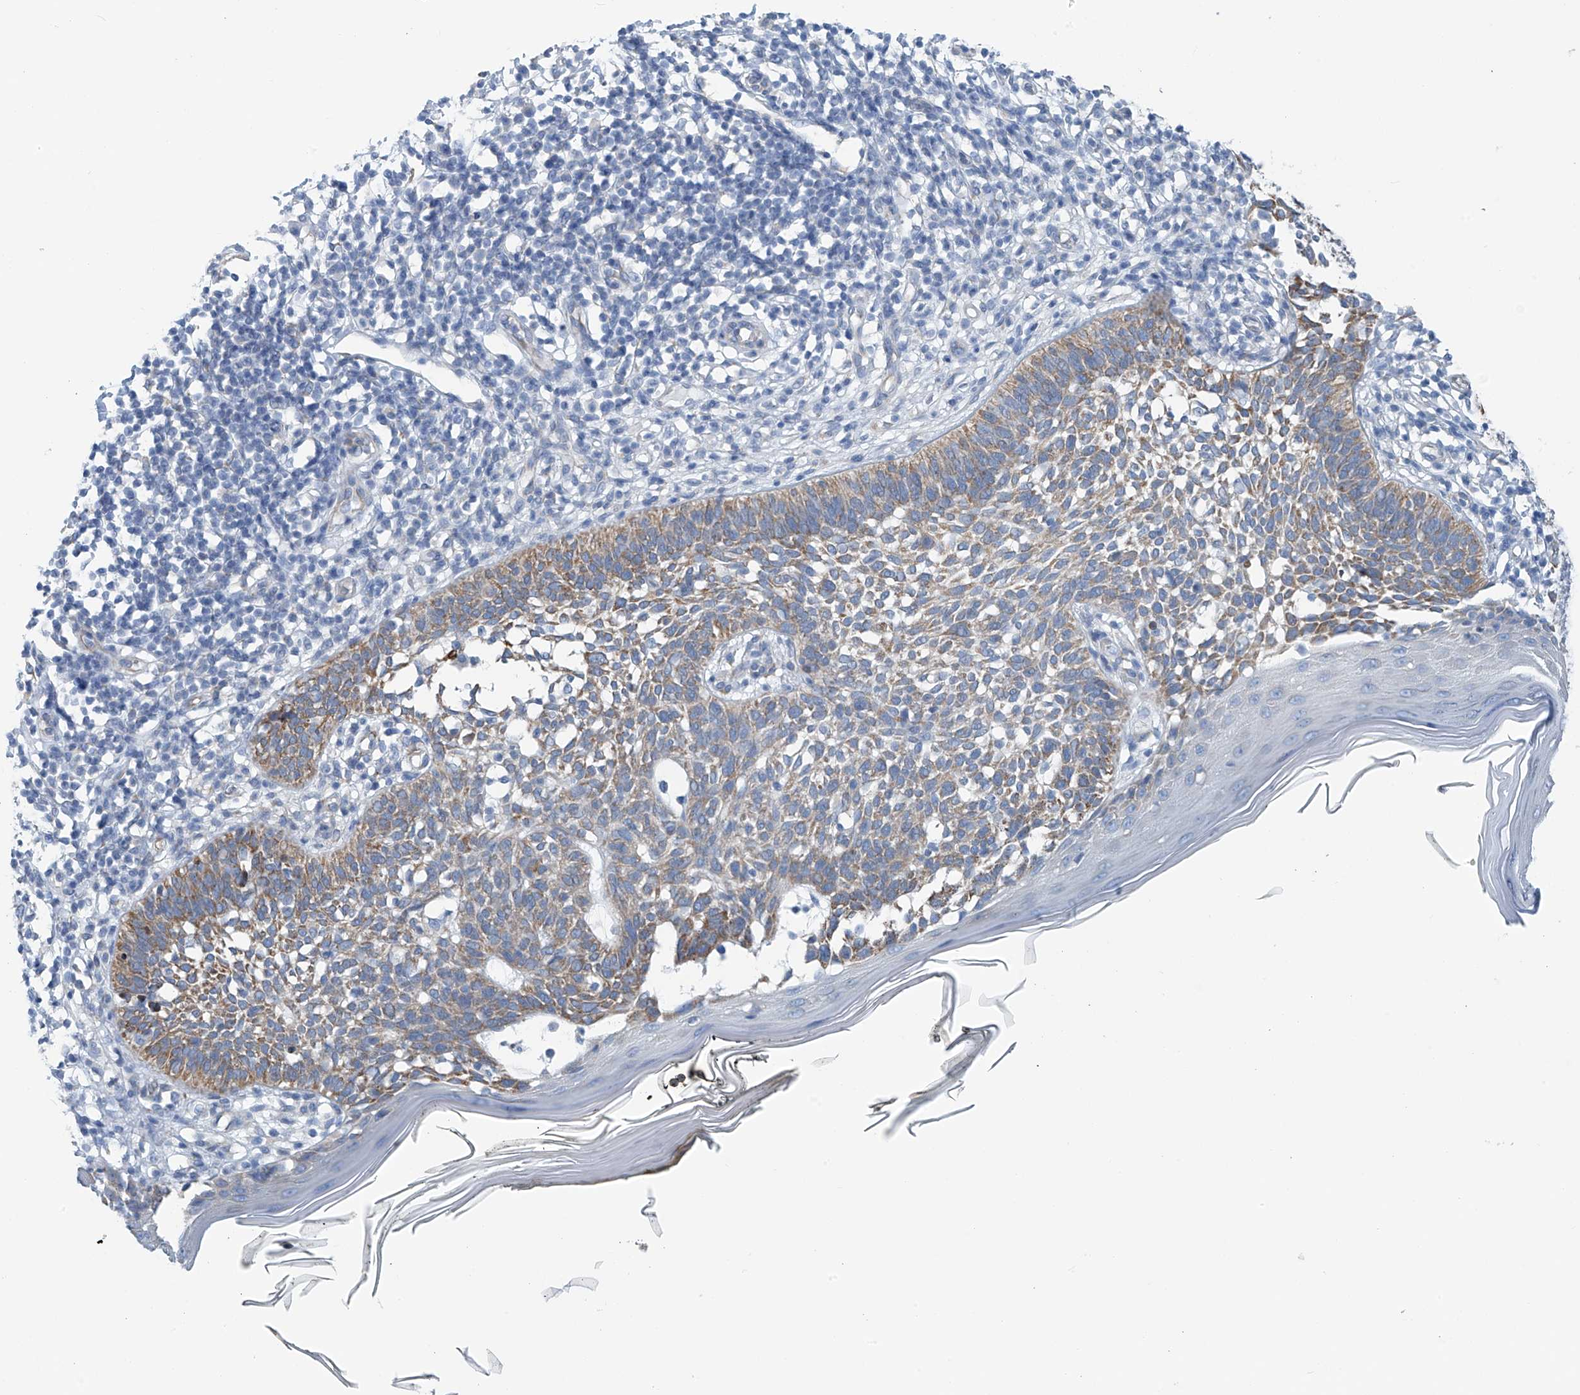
{"staining": {"intensity": "moderate", "quantity": "<25%", "location": "cytoplasmic/membranous"}, "tissue": "skin cancer", "cell_type": "Tumor cells", "image_type": "cancer", "snomed": [{"axis": "morphology", "description": "Basal cell carcinoma"}, {"axis": "topography", "description": "Skin"}], "caption": "The micrograph demonstrates a brown stain indicating the presence of a protein in the cytoplasmic/membranous of tumor cells in basal cell carcinoma (skin).", "gene": "RCN2", "patient": {"sex": "female", "age": 64}}